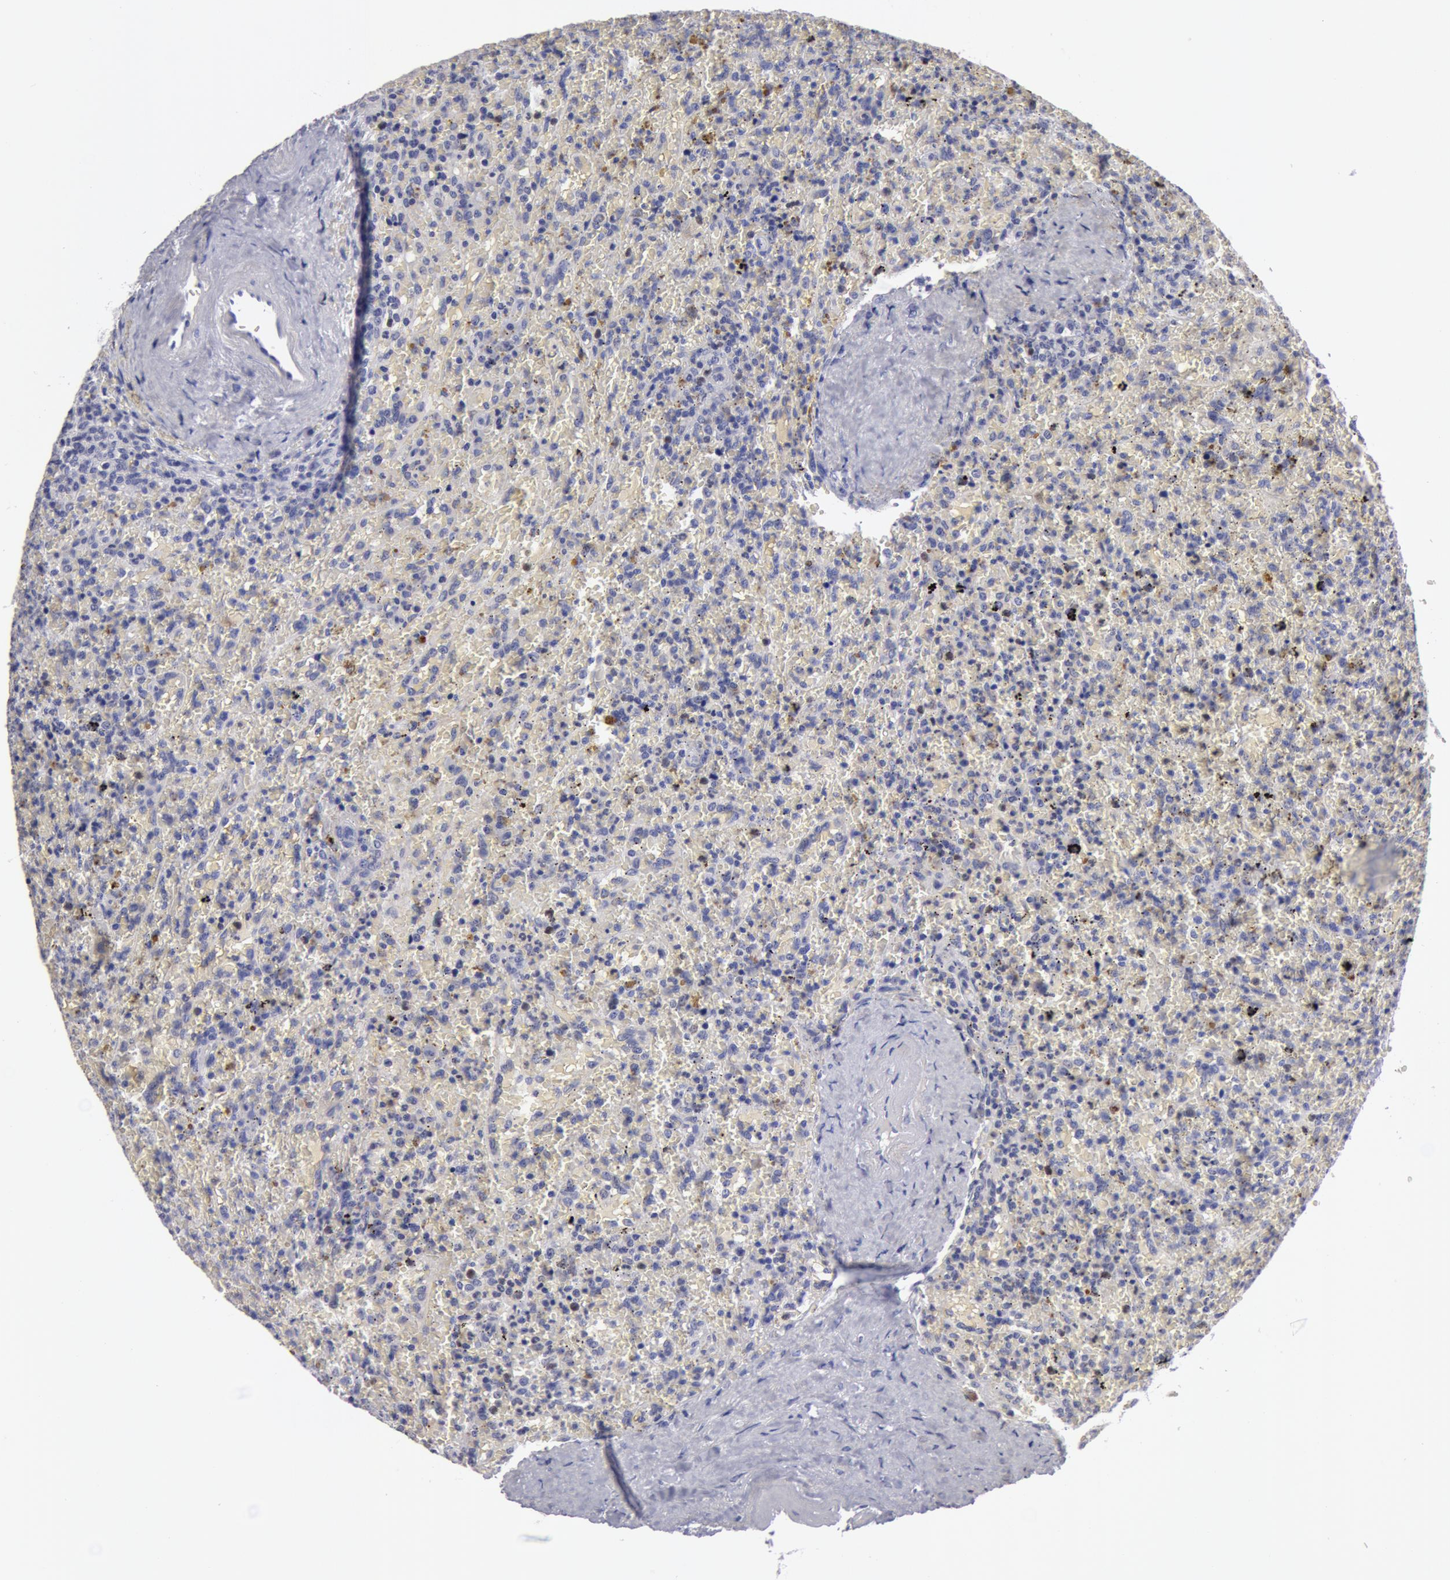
{"staining": {"intensity": "negative", "quantity": "none", "location": "none"}, "tissue": "lymphoma", "cell_type": "Tumor cells", "image_type": "cancer", "snomed": [{"axis": "morphology", "description": "Malignant lymphoma, non-Hodgkin's type, High grade"}, {"axis": "topography", "description": "Spleen"}, {"axis": "topography", "description": "Lymph node"}], "caption": "Photomicrograph shows no protein expression in tumor cells of high-grade malignant lymphoma, non-Hodgkin's type tissue.", "gene": "NLGN4X", "patient": {"sex": "female", "age": 70}}